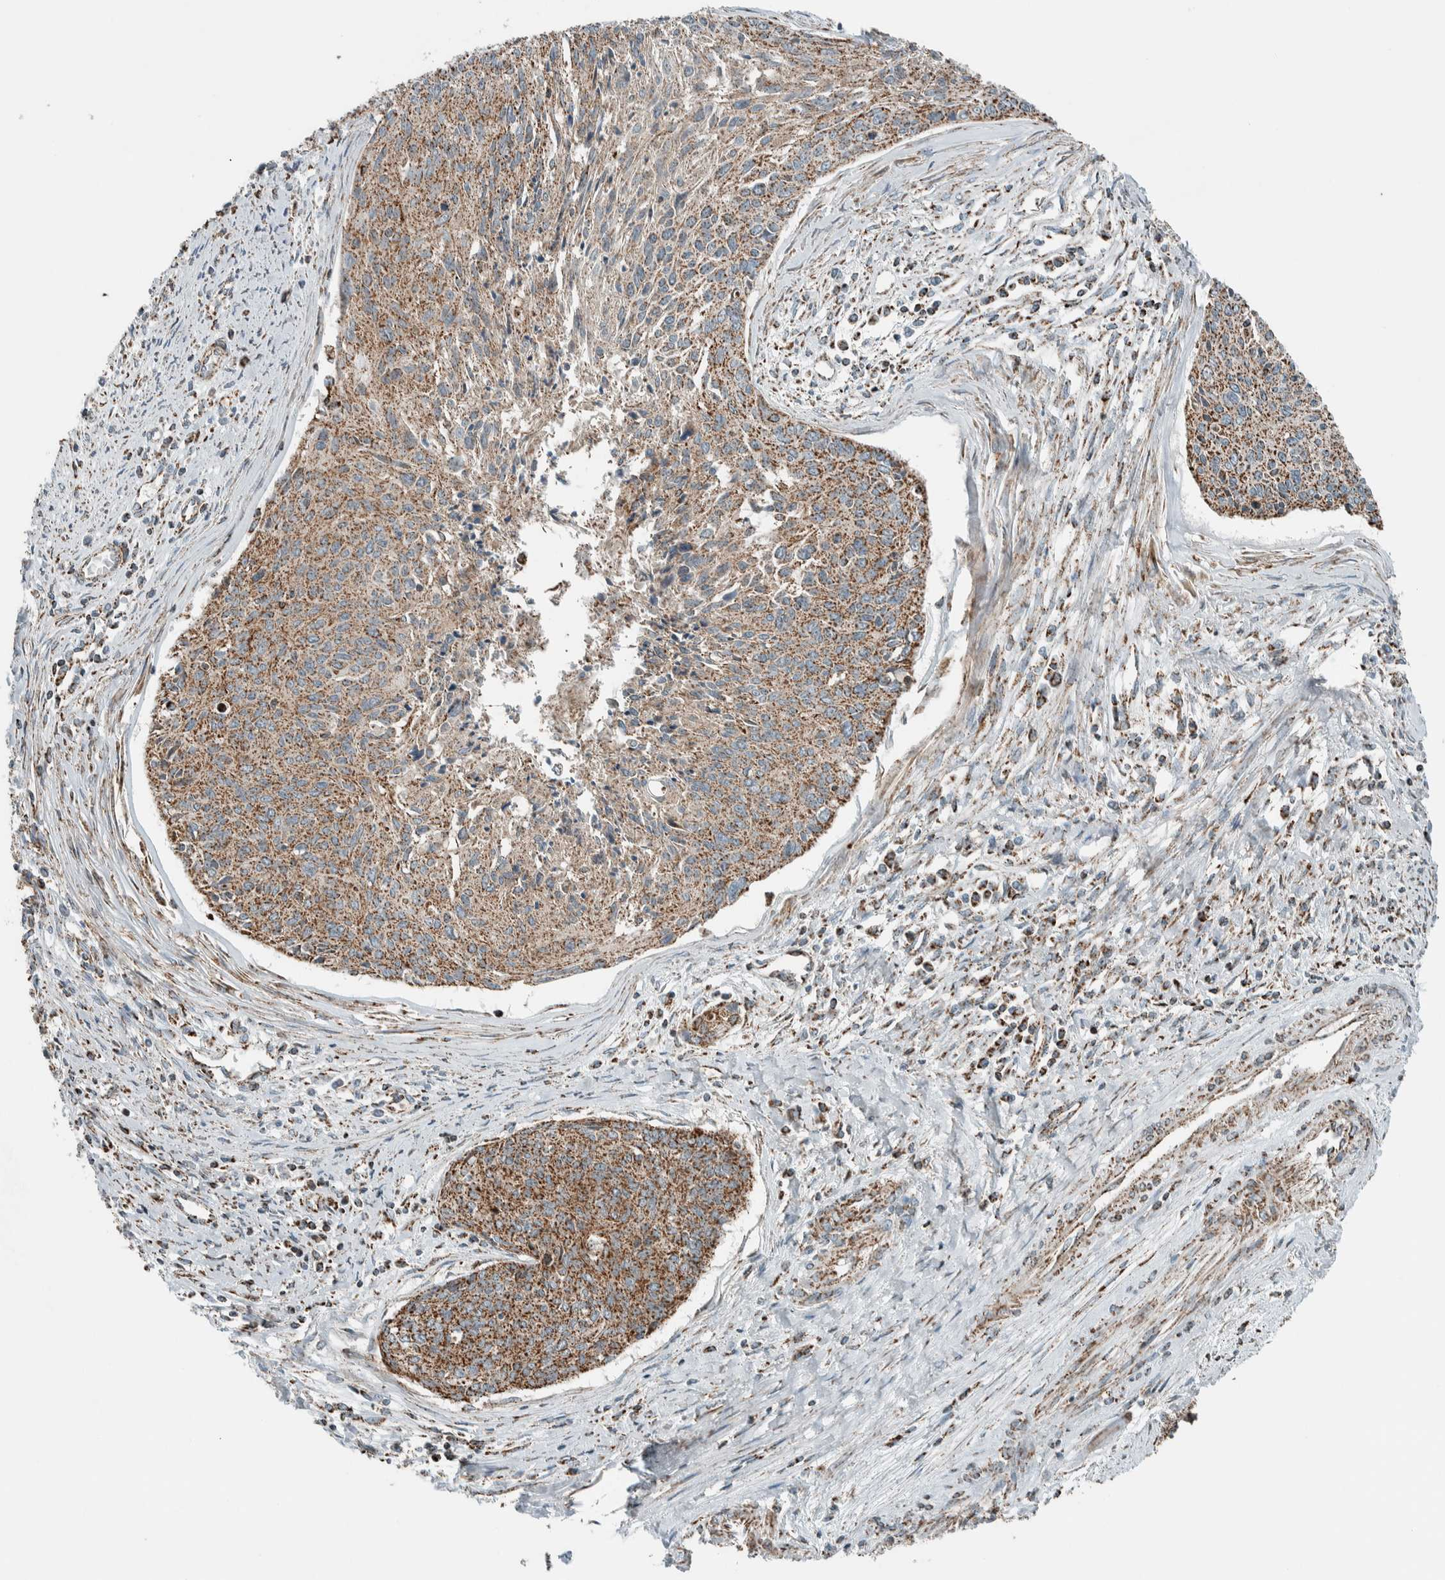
{"staining": {"intensity": "moderate", "quantity": ">75%", "location": "cytoplasmic/membranous"}, "tissue": "cervical cancer", "cell_type": "Tumor cells", "image_type": "cancer", "snomed": [{"axis": "morphology", "description": "Squamous cell carcinoma, NOS"}, {"axis": "topography", "description": "Cervix"}], "caption": "Protein staining reveals moderate cytoplasmic/membranous positivity in about >75% of tumor cells in cervical cancer (squamous cell carcinoma).", "gene": "ZNF454", "patient": {"sex": "female", "age": 55}}